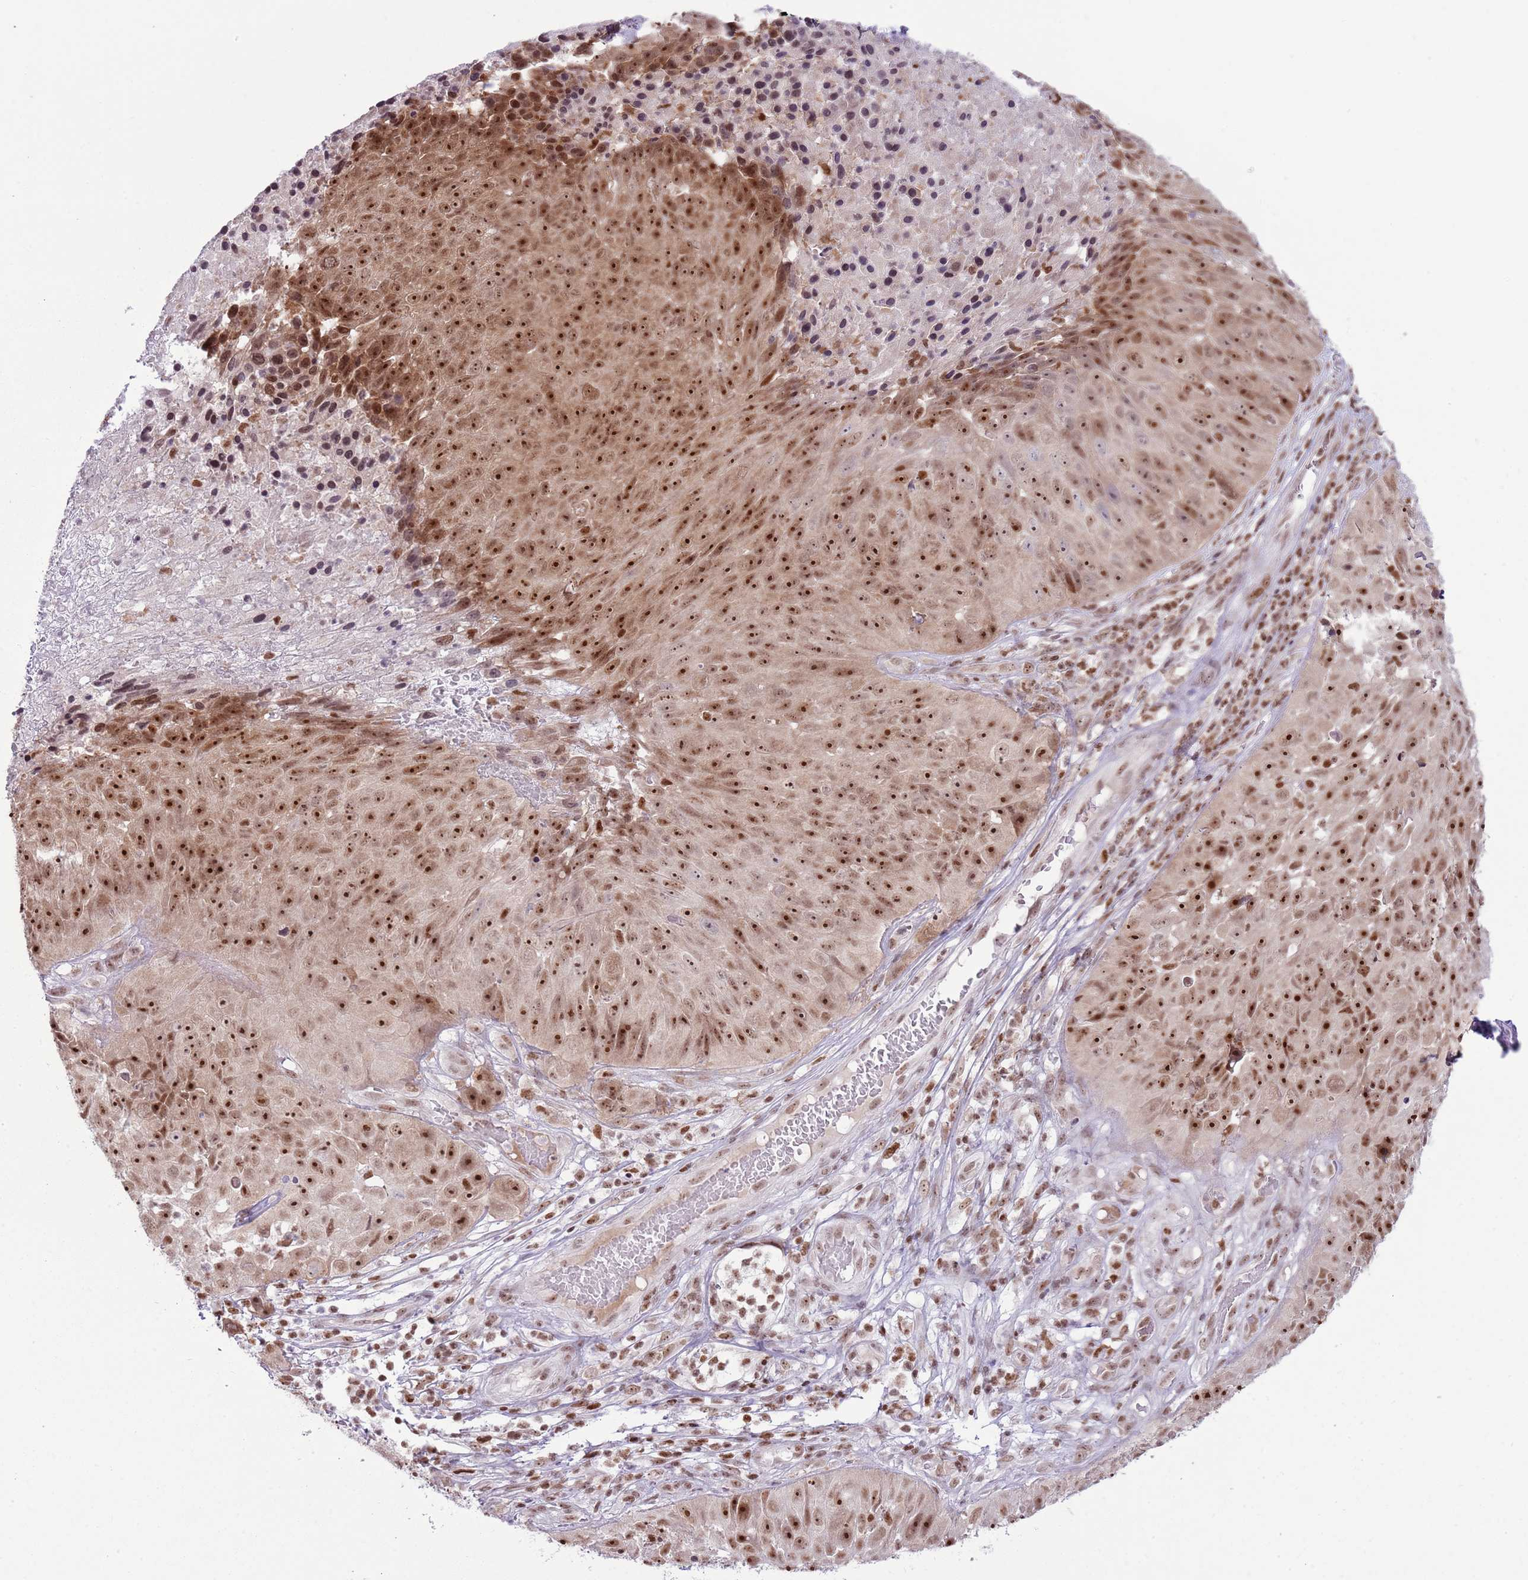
{"staining": {"intensity": "strong", "quantity": ">75%", "location": "nuclear"}, "tissue": "skin cancer", "cell_type": "Tumor cells", "image_type": "cancer", "snomed": [{"axis": "morphology", "description": "Squamous cell carcinoma, NOS"}, {"axis": "topography", "description": "Skin"}], "caption": "Protein positivity by IHC demonstrates strong nuclear positivity in about >75% of tumor cells in skin cancer. (DAB = brown stain, brightfield microscopy at high magnification).", "gene": "SELENOH", "patient": {"sex": "female", "age": 87}}